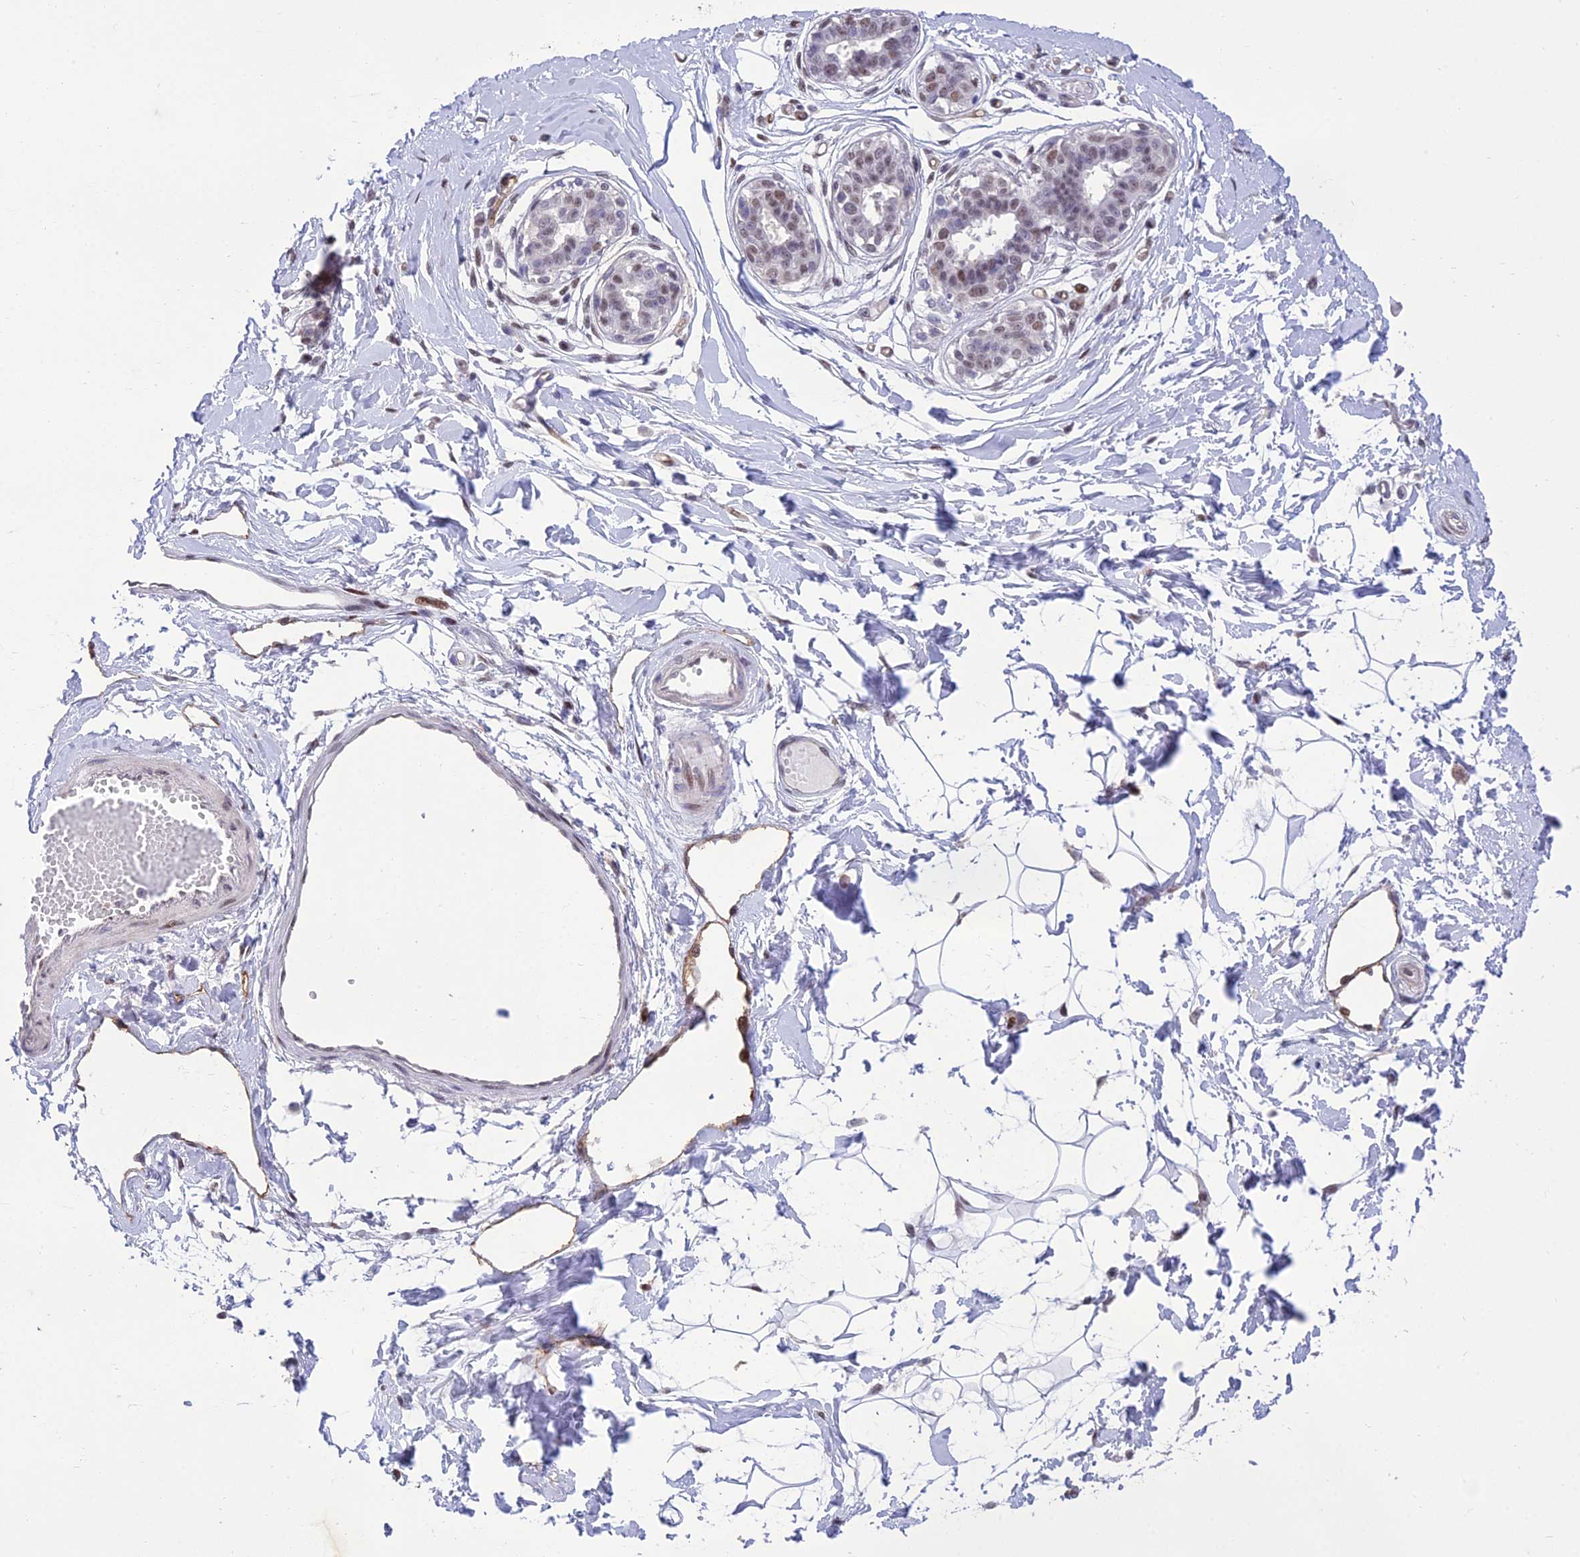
{"staining": {"intensity": "negative", "quantity": "none", "location": "none"}, "tissue": "breast", "cell_type": "Adipocytes", "image_type": "normal", "snomed": [{"axis": "morphology", "description": "Normal tissue, NOS"}, {"axis": "topography", "description": "Breast"}], "caption": "A high-resolution histopathology image shows IHC staining of unremarkable breast, which exhibits no significant staining in adipocytes. Brightfield microscopy of immunohistochemistry (IHC) stained with DAB (brown) and hematoxylin (blue), captured at high magnification.", "gene": "RANBP3", "patient": {"sex": "female", "age": 45}}